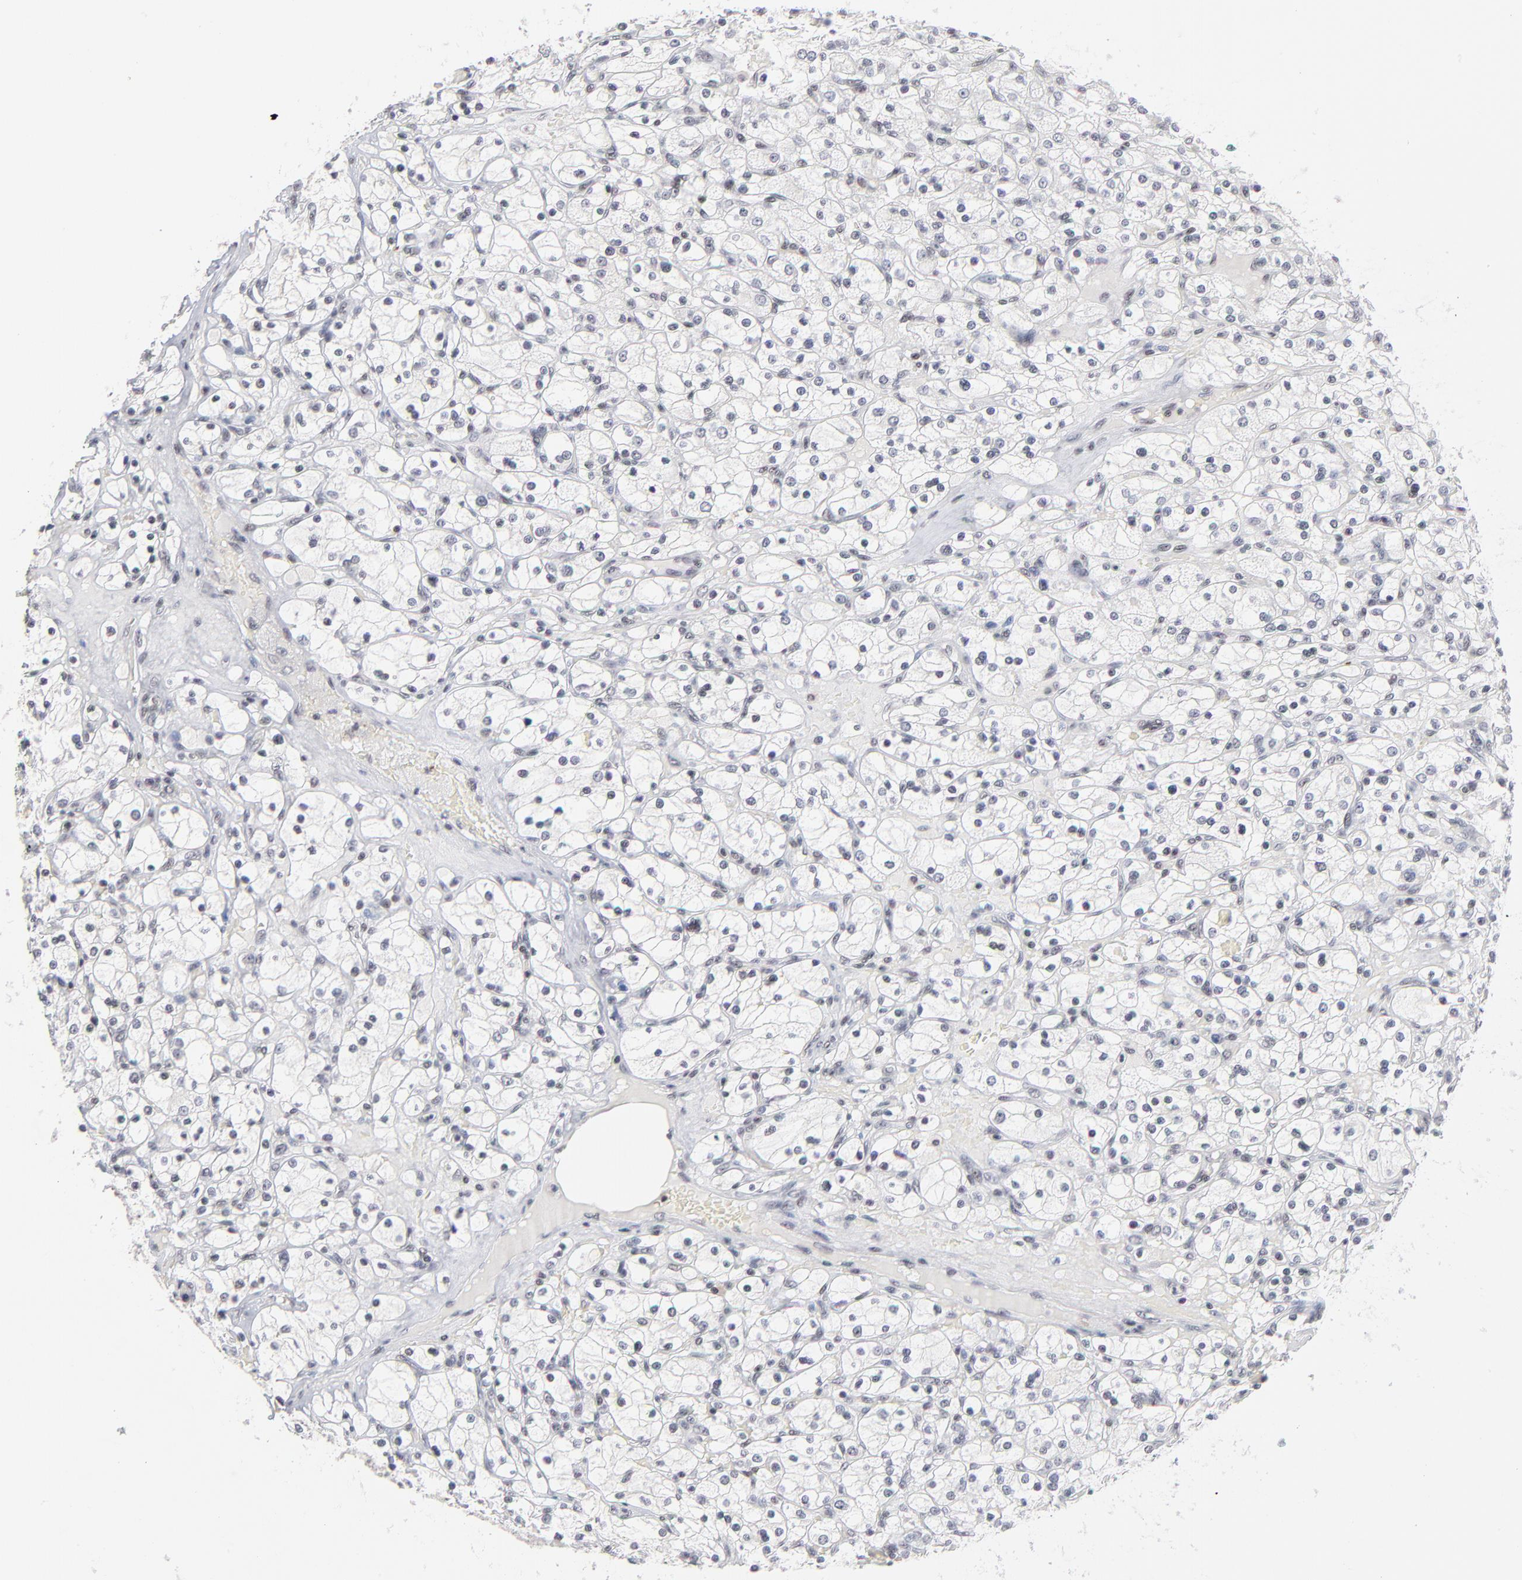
{"staining": {"intensity": "negative", "quantity": "none", "location": "none"}, "tissue": "renal cancer", "cell_type": "Tumor cells", "image_type": "cancer", "snomed": [{"axis": "morphology", "description": "Adenocarcinoma, NOS"}, {"axis": "topography", "description": "Kidney"}], "caption": "Renal cancer was stained to show a protein in brown. There is no significant expression in tumor cells.", "gene": "ZNF143", "patient": {"sex": "female", "age": 83}}